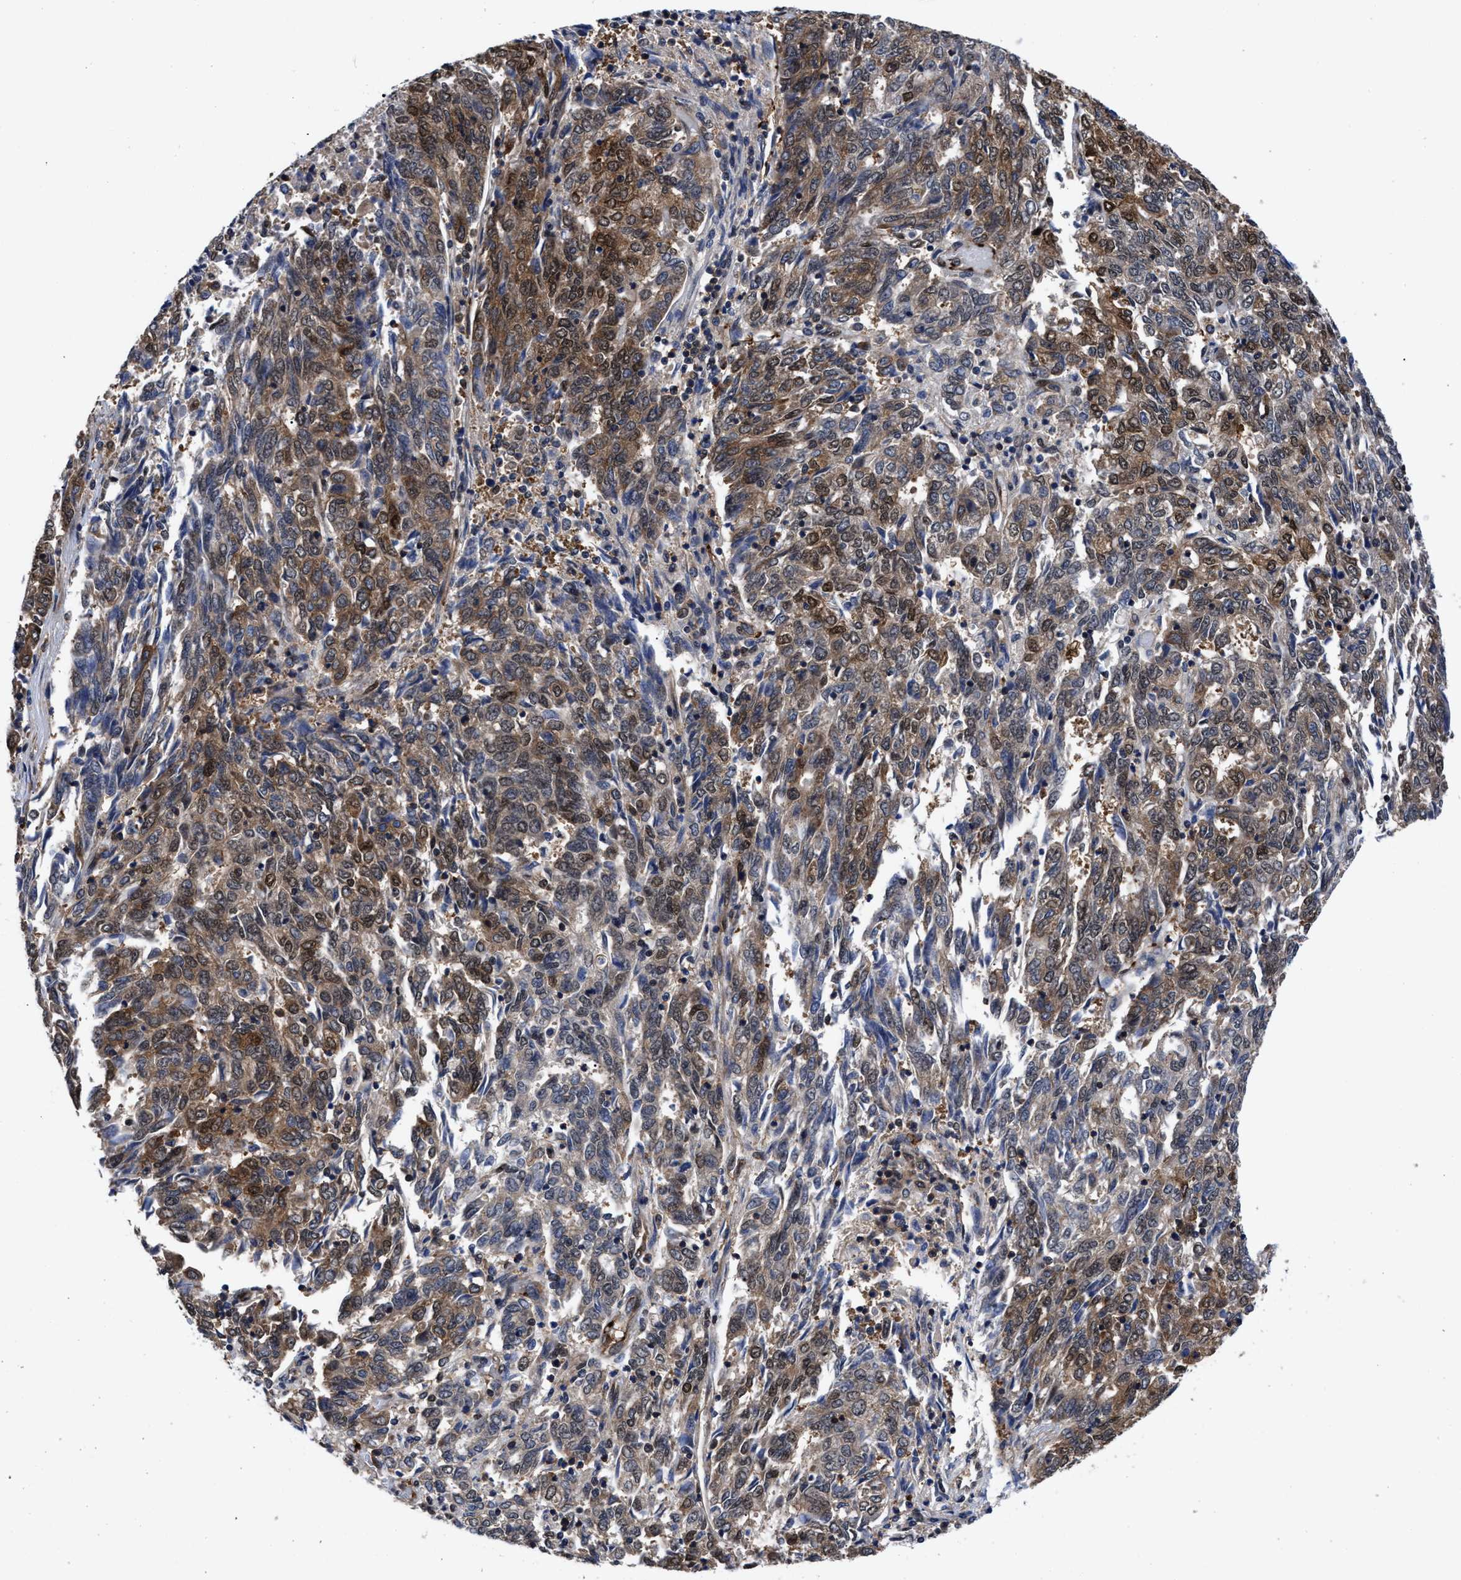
{"staining": {"intensity": "moderate", "quantity": ">75%", "location": "cytoplasmic/membranous"}, "tissue": "endometrial cancer", "cell_type": "Tumor cells", "image_type": "cancer", "snomed": [{"axis": "morphology", "description": "Adenocarcinoma, NOS"}, {"axis": "topography", "description": "Endometrium"}], "caption": "The histopathology image shows immunohistochemical staining of endometrial adenocarcinoma. There is moderate cytoplasmic/membranous positivity is present in approximately >75% of tumor cells. The protein of interest is stained brown, and the nuclei are stained in blue (DAB IHC with brightfield microscopy, high magnification).", "gene": "ACLY", "patient": {"sex": "female", "age": 80}}